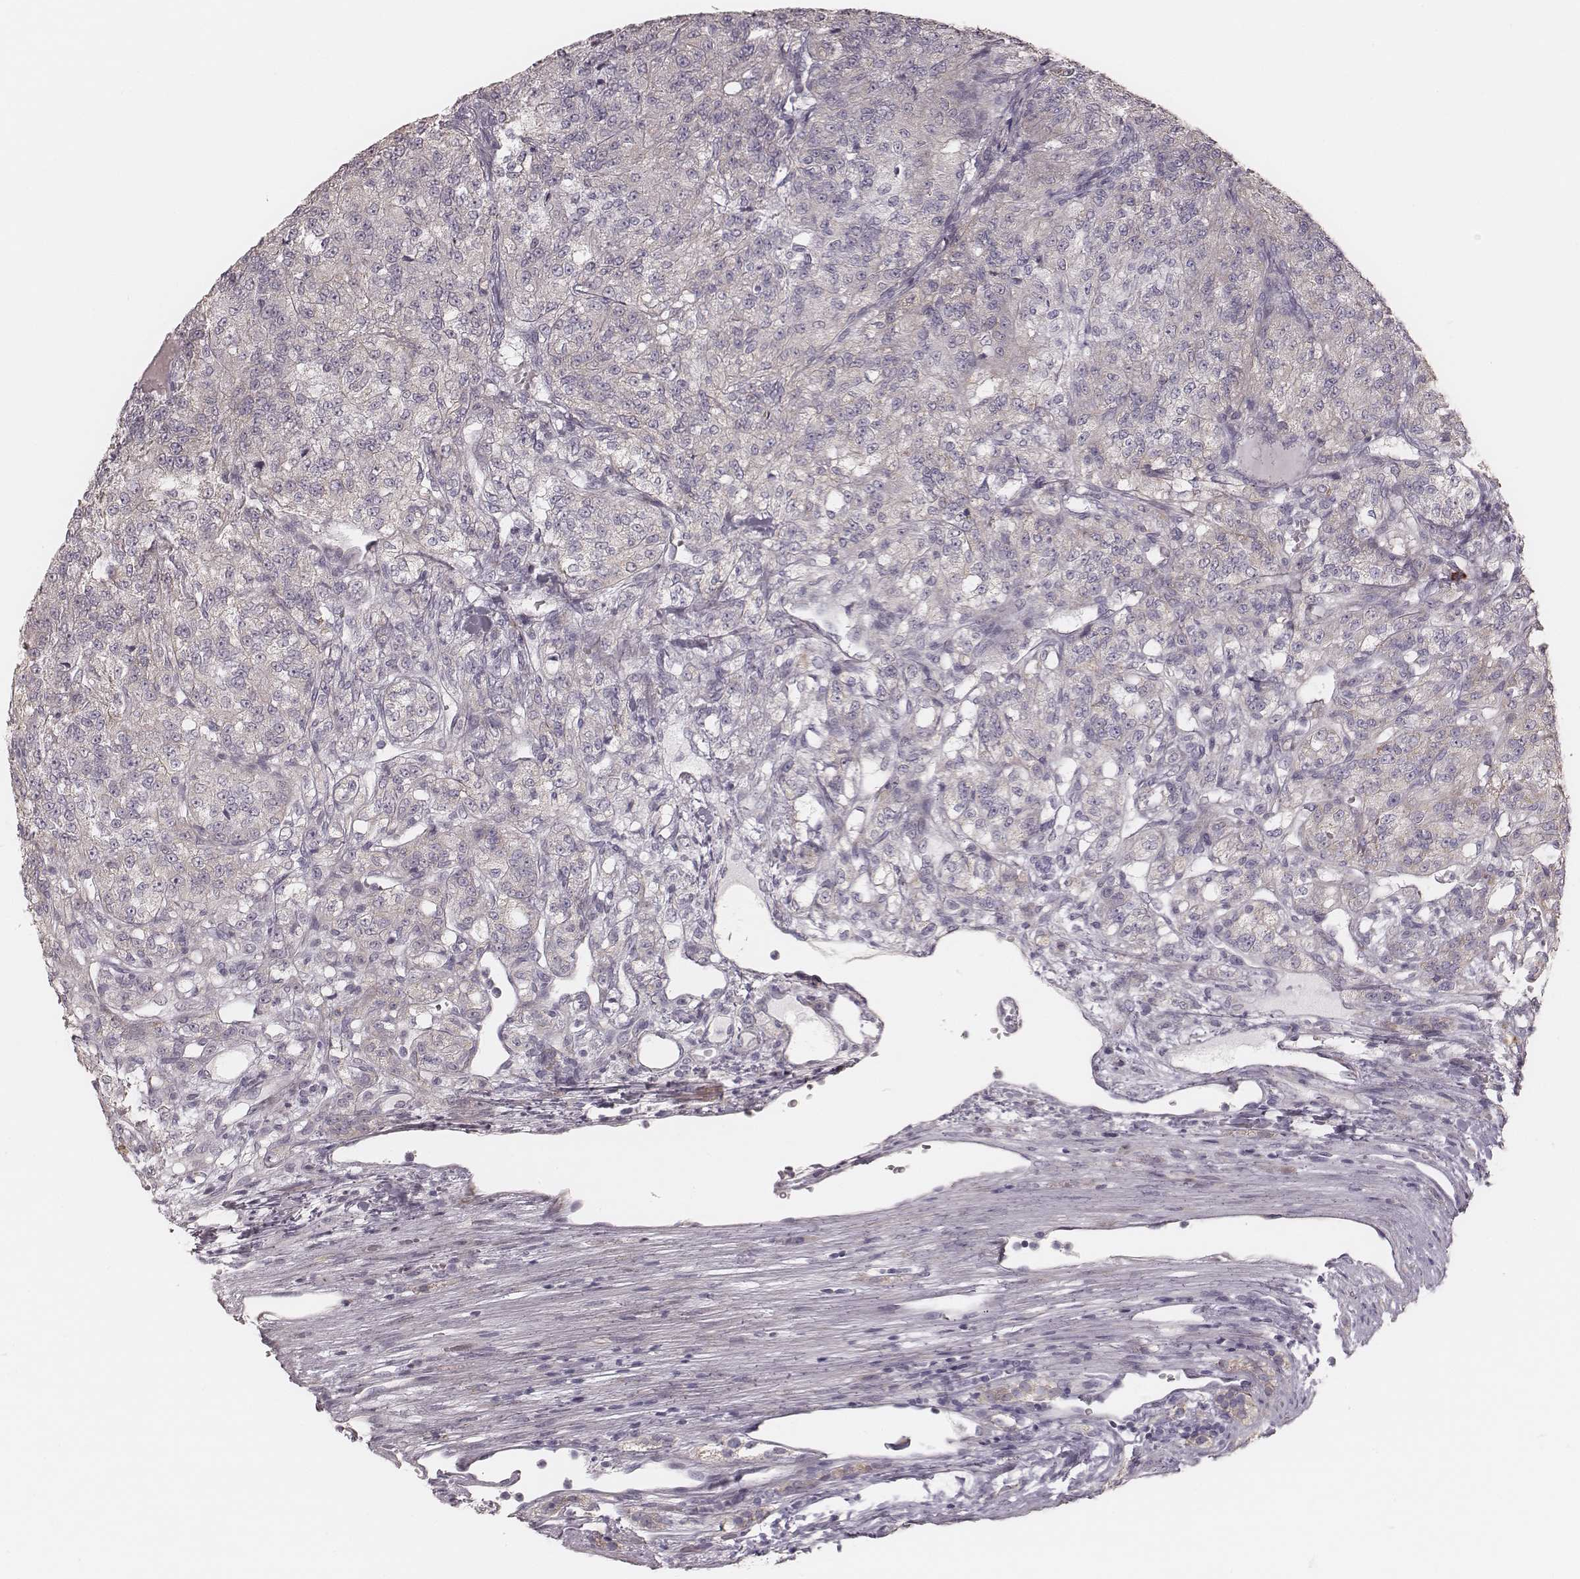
{"staining": {"intensity": "negative", "quantity": "none", "location": "none"}, "tissue": "renal cancer", "cell_type": "Tumor cells", "image_type": "cancer", "snomed": [{"axis": "morphology", "description": "Adenocarcinoma, NOS"}, {"axis": "topography", "description": "Kidney"}], "caption": "The histopathology image reveals no significant staining in tumor cells of renal cancer (adenocarcinoma).", "gene": "KIF5C", "patient": {"sex": "female", "age": 63}}